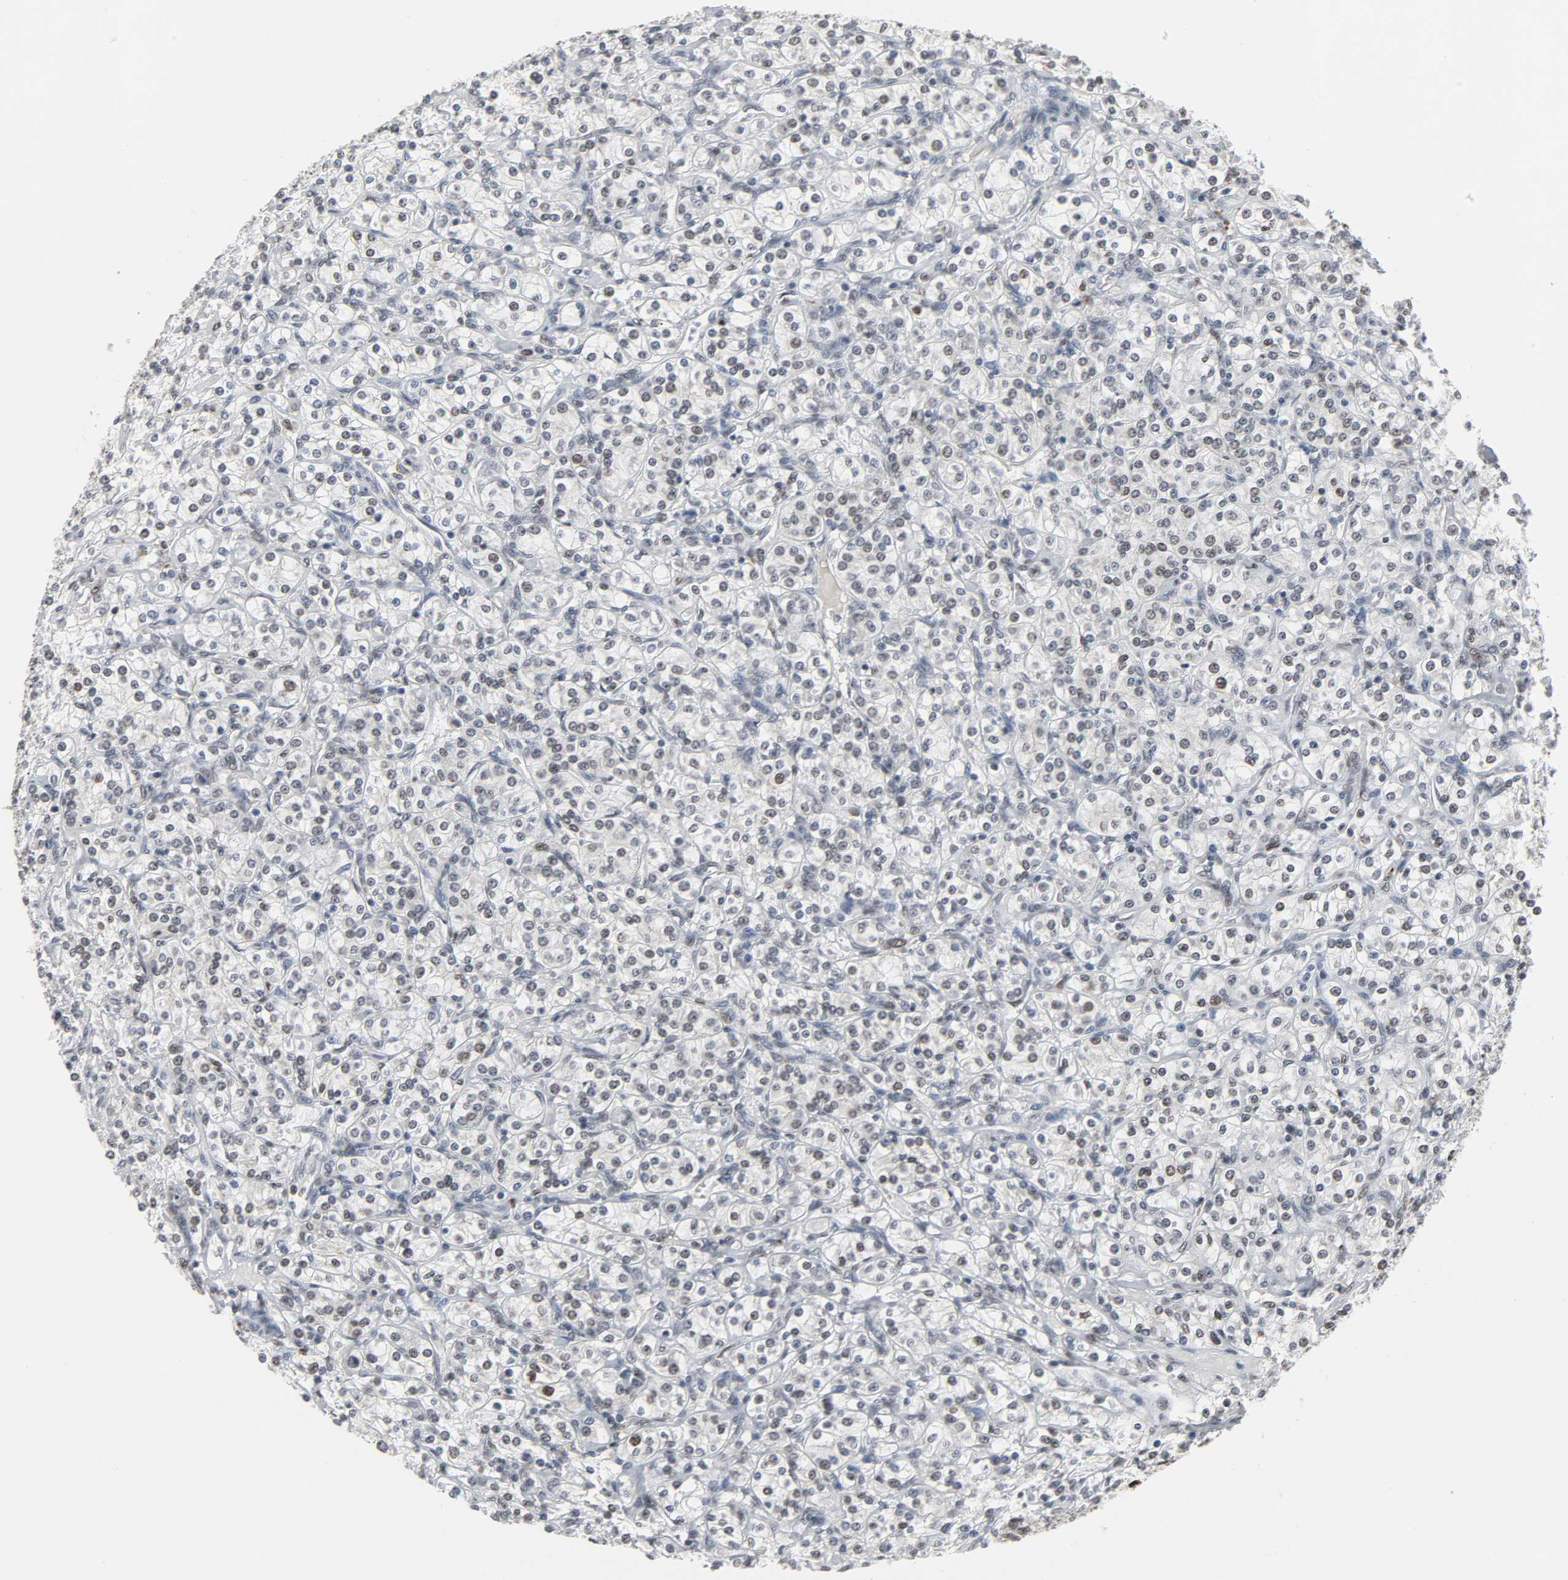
{"staining": {"intensity": "negative", "quantity": "none", "location": "none"}, "tissue": "renal cancer", "cell_type": "Tumor cells", "image_type": "cancer", "snomed": [{"axis": "morphology", "description": "Adenocarcinoma, NOS"}, {"axis": "topography", "description": "Kidney"}], "caption": "An image of renal cancer (adenocarcinoma) stained for a protein displays no brown staining in tumor cells.", "gene": "DAZAP1", "patient": {"sex": "male", "age": 77}}